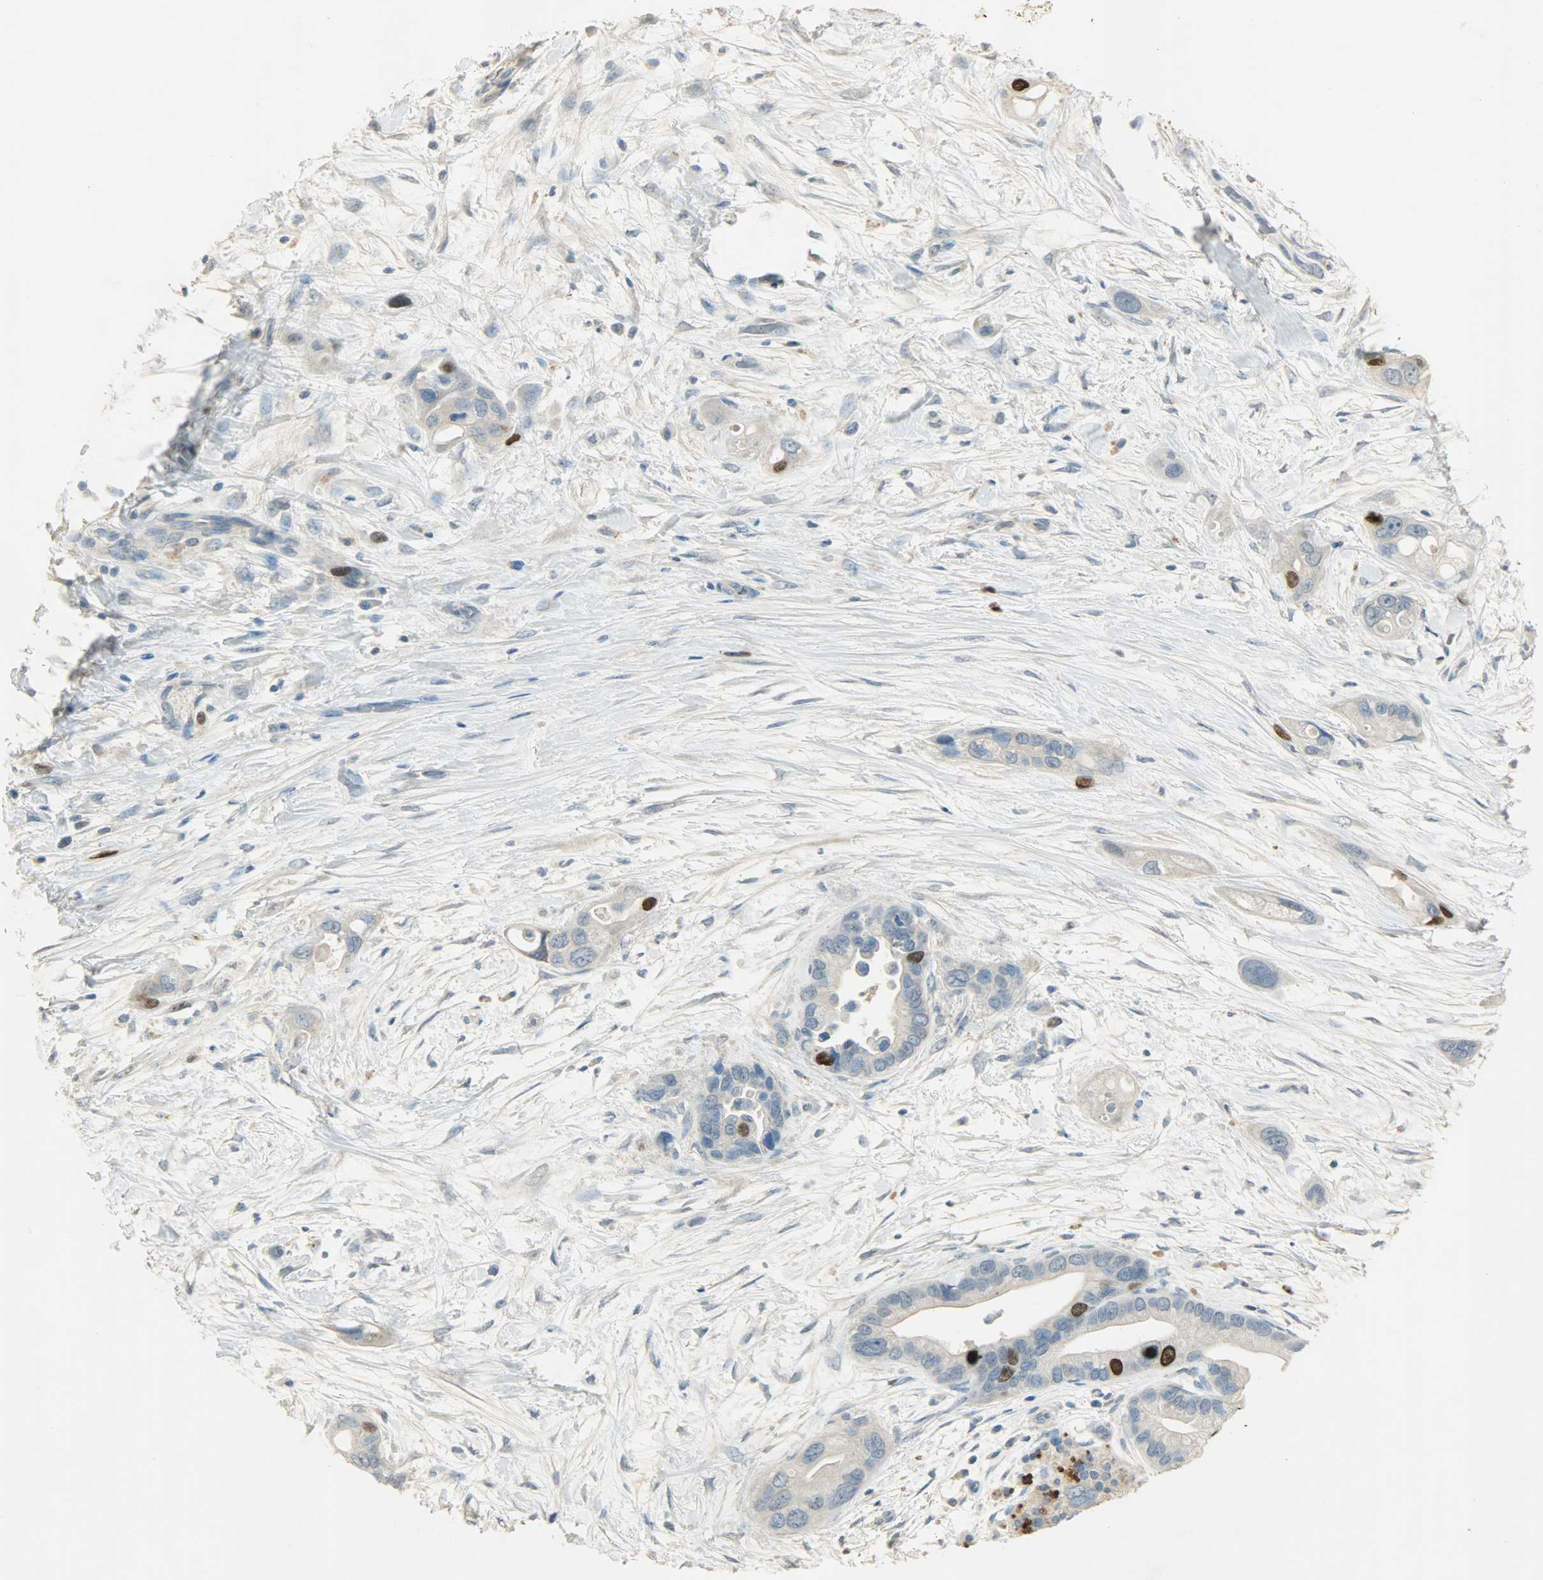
{"staining": {"intensity": "strong", "quantity": "<25%", "location": "nuclear"}, "tissue": "pancreatic cancer", "cell_type": "Tumor cells", "image_type": "cancer", "snomed": [{"axis": "morphology", "description": "Adenocarcinoma, NOS"}, {"axis": "topography", "description": "Pancreas"}], "caption": "A photomicrograph of human pancreatic cancer (adenocarcinoma) stained for a protein demonstrates strong nuclear brown staining in tumor cells.", "gene": "TPX2", "patient": {"sex": "female", "age": 77}}